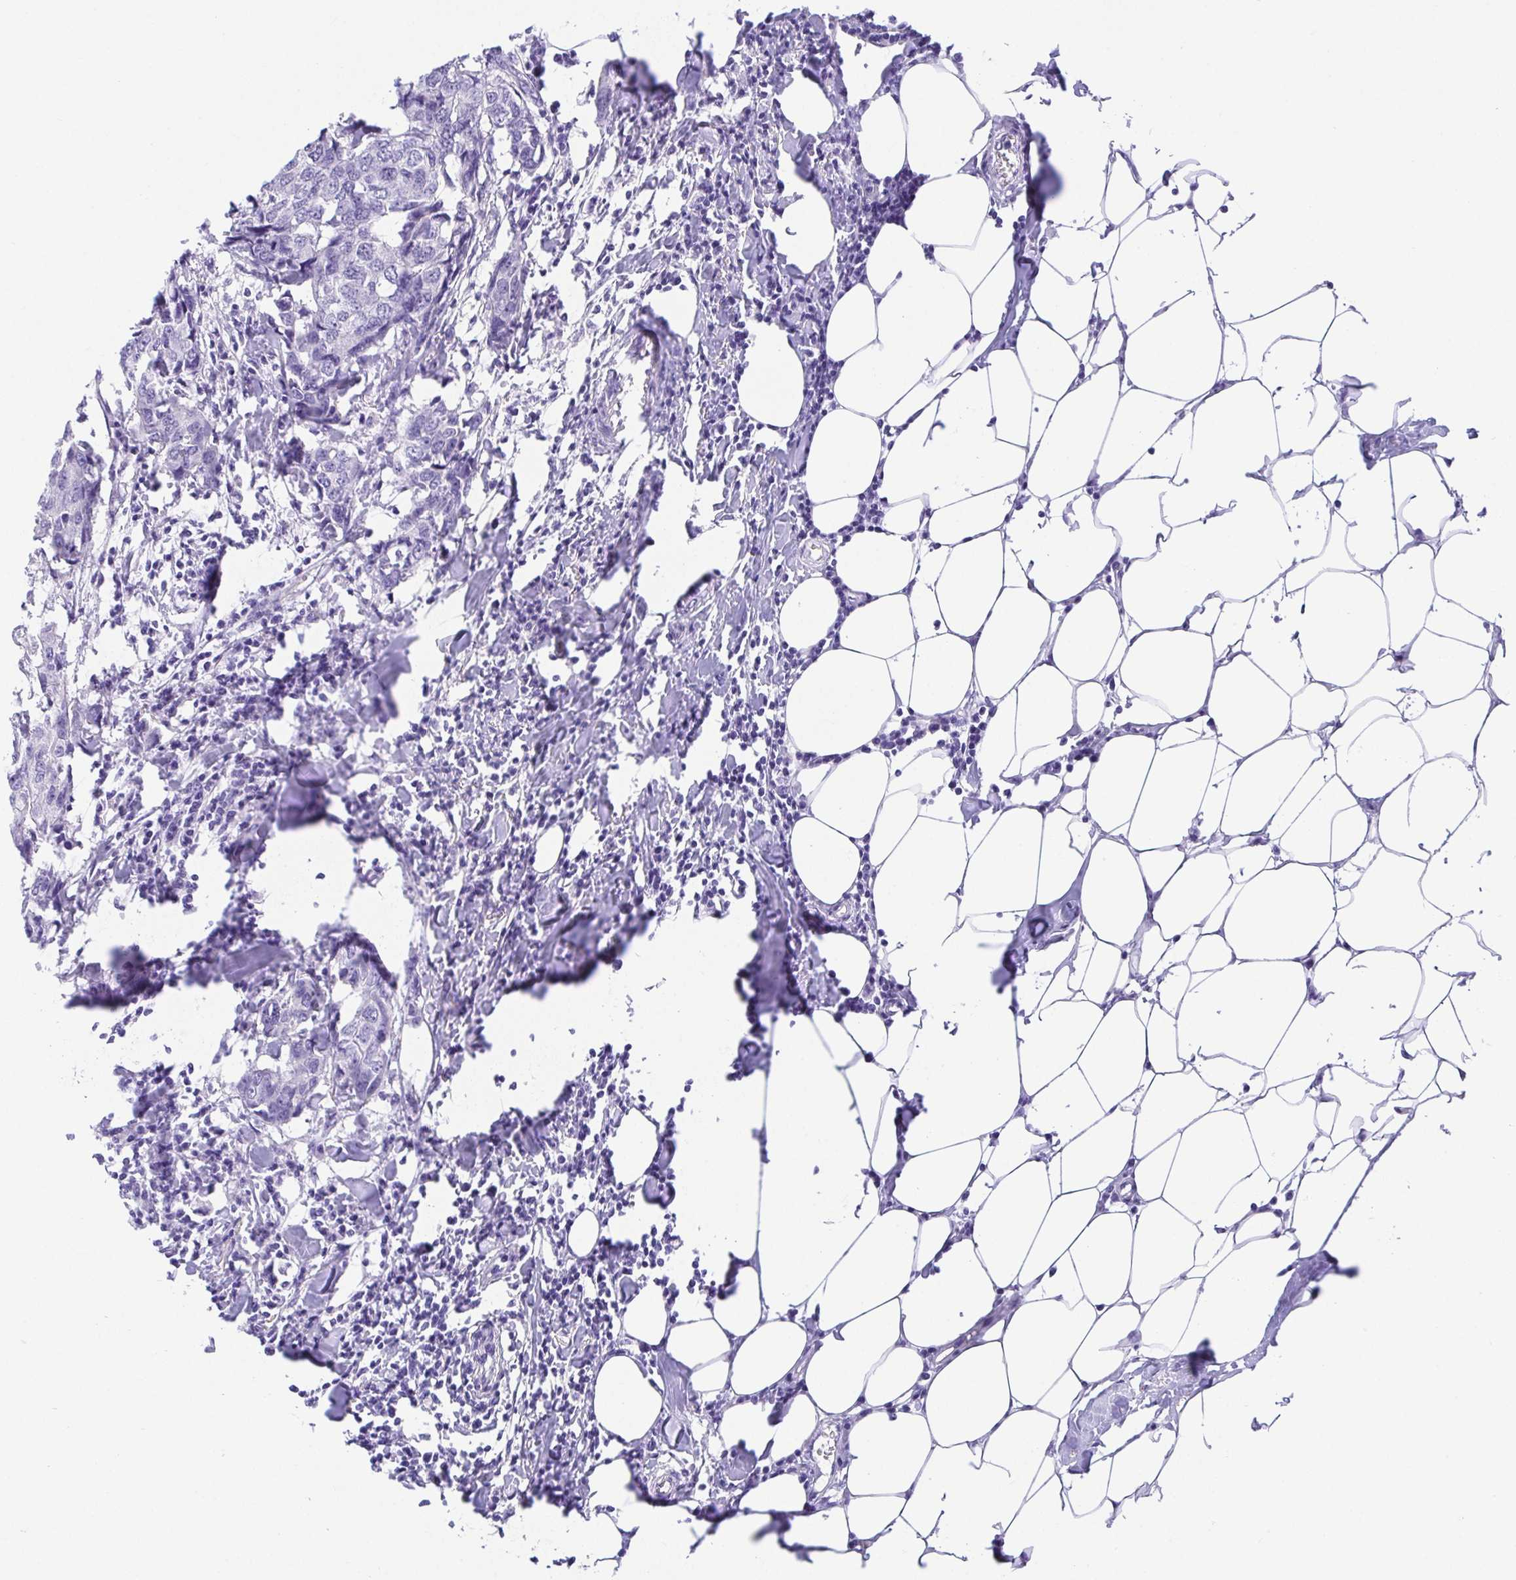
{"staining": {"intensity": "negative", "quantity": "none", "location": "none"}, "tissue": "breast cancer", "cell_type": "Tumor cells", "image_type": "cancer", "snomed": [{"axis": "morphology", "description": "Duct carcinoma"}, {"axis": "topography", "description": "Breast"}], "caption": "An image of infiltrating ductal carcinoma (breast) stained for a protein reveals no brown staining in tumor cells.", "gene": "SPATA4", "patient": {"sex": "female", "age": 27}}